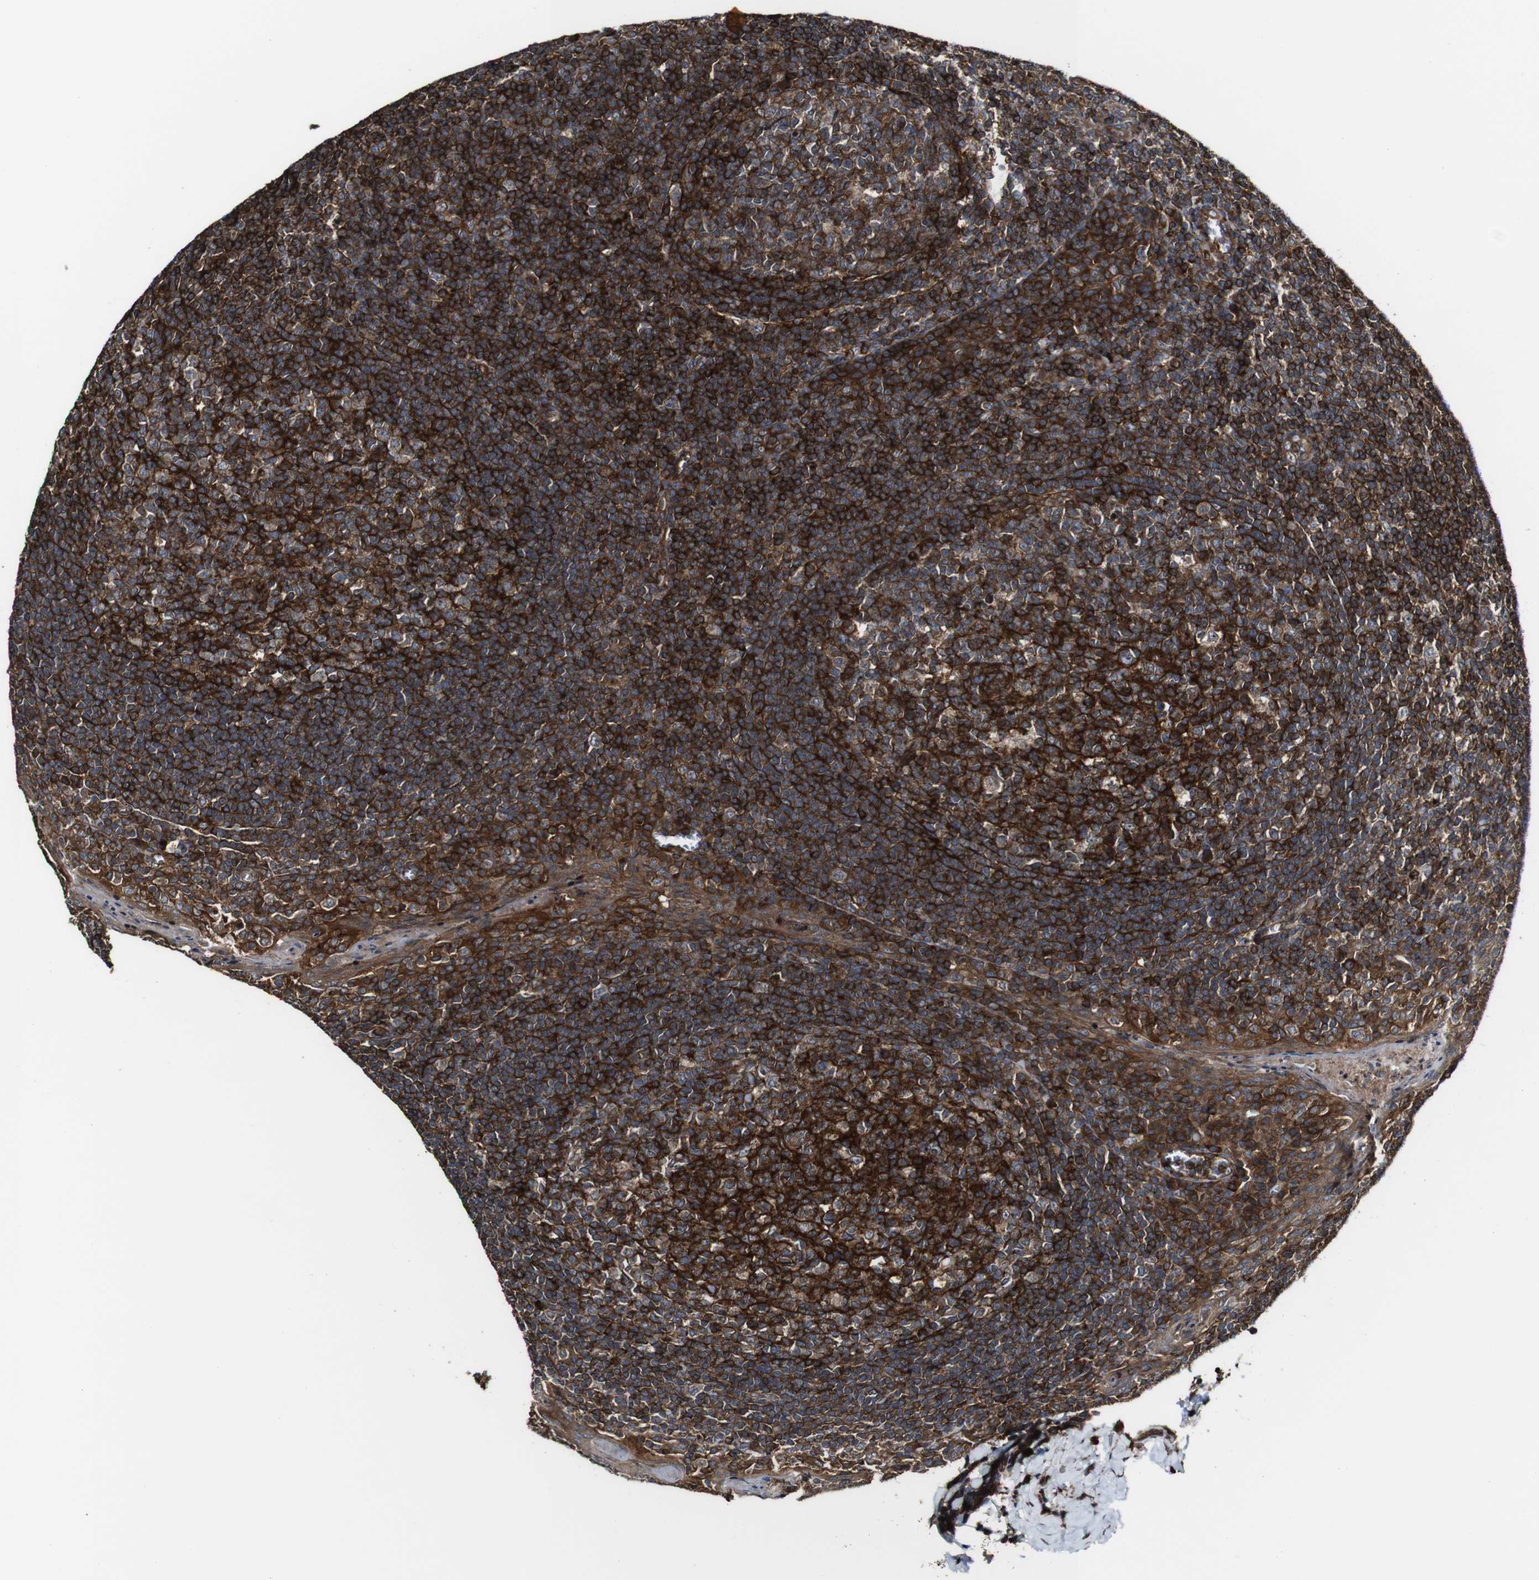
{"staining": {"intensity": "strong", "quantity": ">75%", "location": "cytoplasmic/membranous"}, "tissue": "tonsil", "cell_type": "Germinal center cells", "image_type": "normal", "snomed": [{"axis": "morphology", "description": "Normal tissue, NOS"}, {"axis": "topography", "description": "Tonsil"}], "caption": "Protein expression analysis of unremarkable tonsil shows strong cytoplasmic/membranous staining in about >75% of germinal center cells.", "gene": "TNIK", "patient": {"sex": "male", "age": 31}}